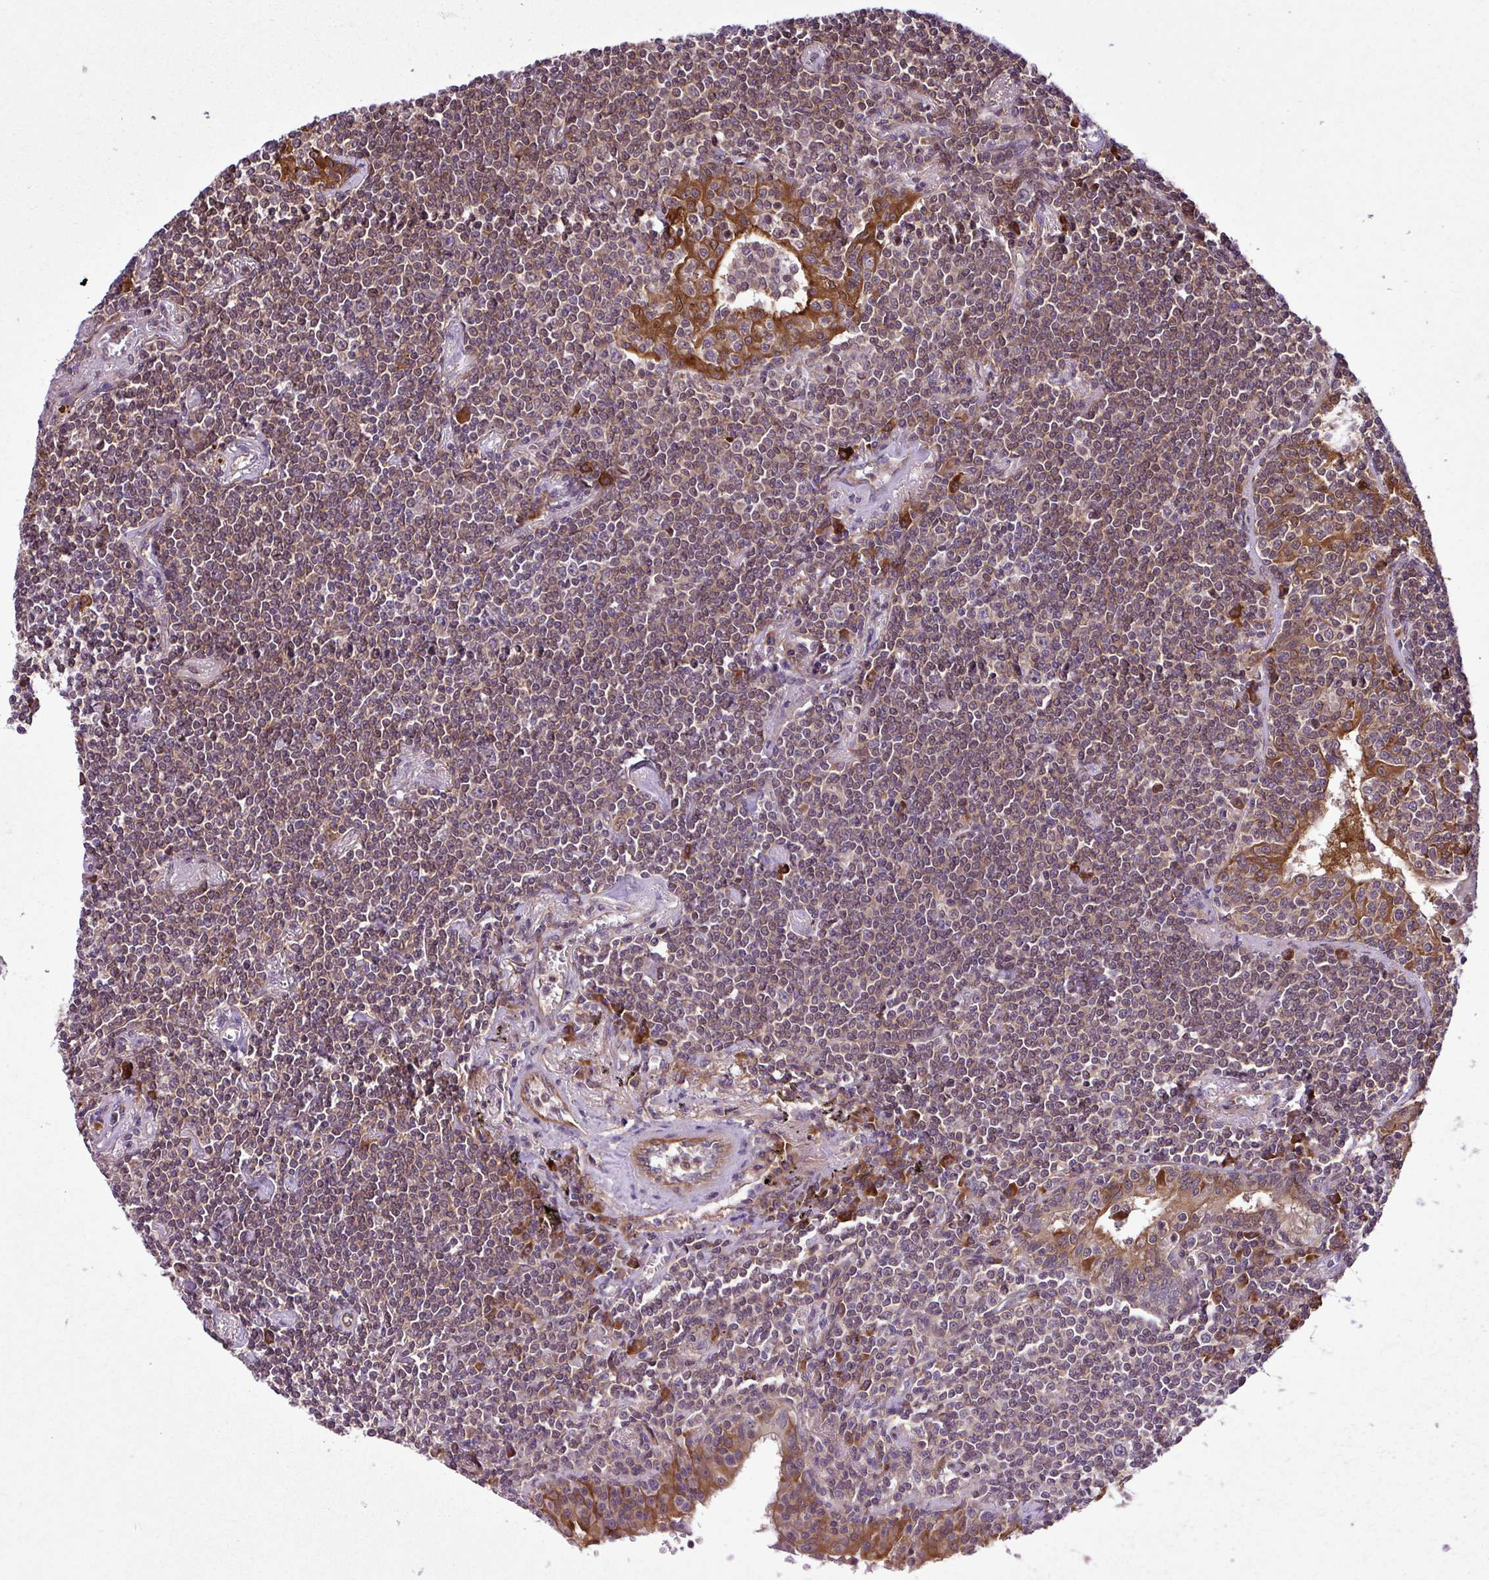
{"staining": {"intensity": "weak", "quantity": ">75%", "location": "cytoplasmic/membranous"}, "tissue": "lymphoma", "cell_type": "Tumor cells", "image_type": "cancer", "snomed": [{"axis": "morphology", "description": "Malignant lymphoma, non-Hodgkin's type, Low grade"}, {"axis": "topography", "description": "Lung"}], "caption": "Low-grade malignant lymphoma, non-Hodgkin's type was stained to show a protein in brown. There is low levels of weak cytoplasmic/membranous positivity in approximately >75% of tumor cells.", "gene": "DLGAP4", "patient": {"sex": "female", "age": 71}}